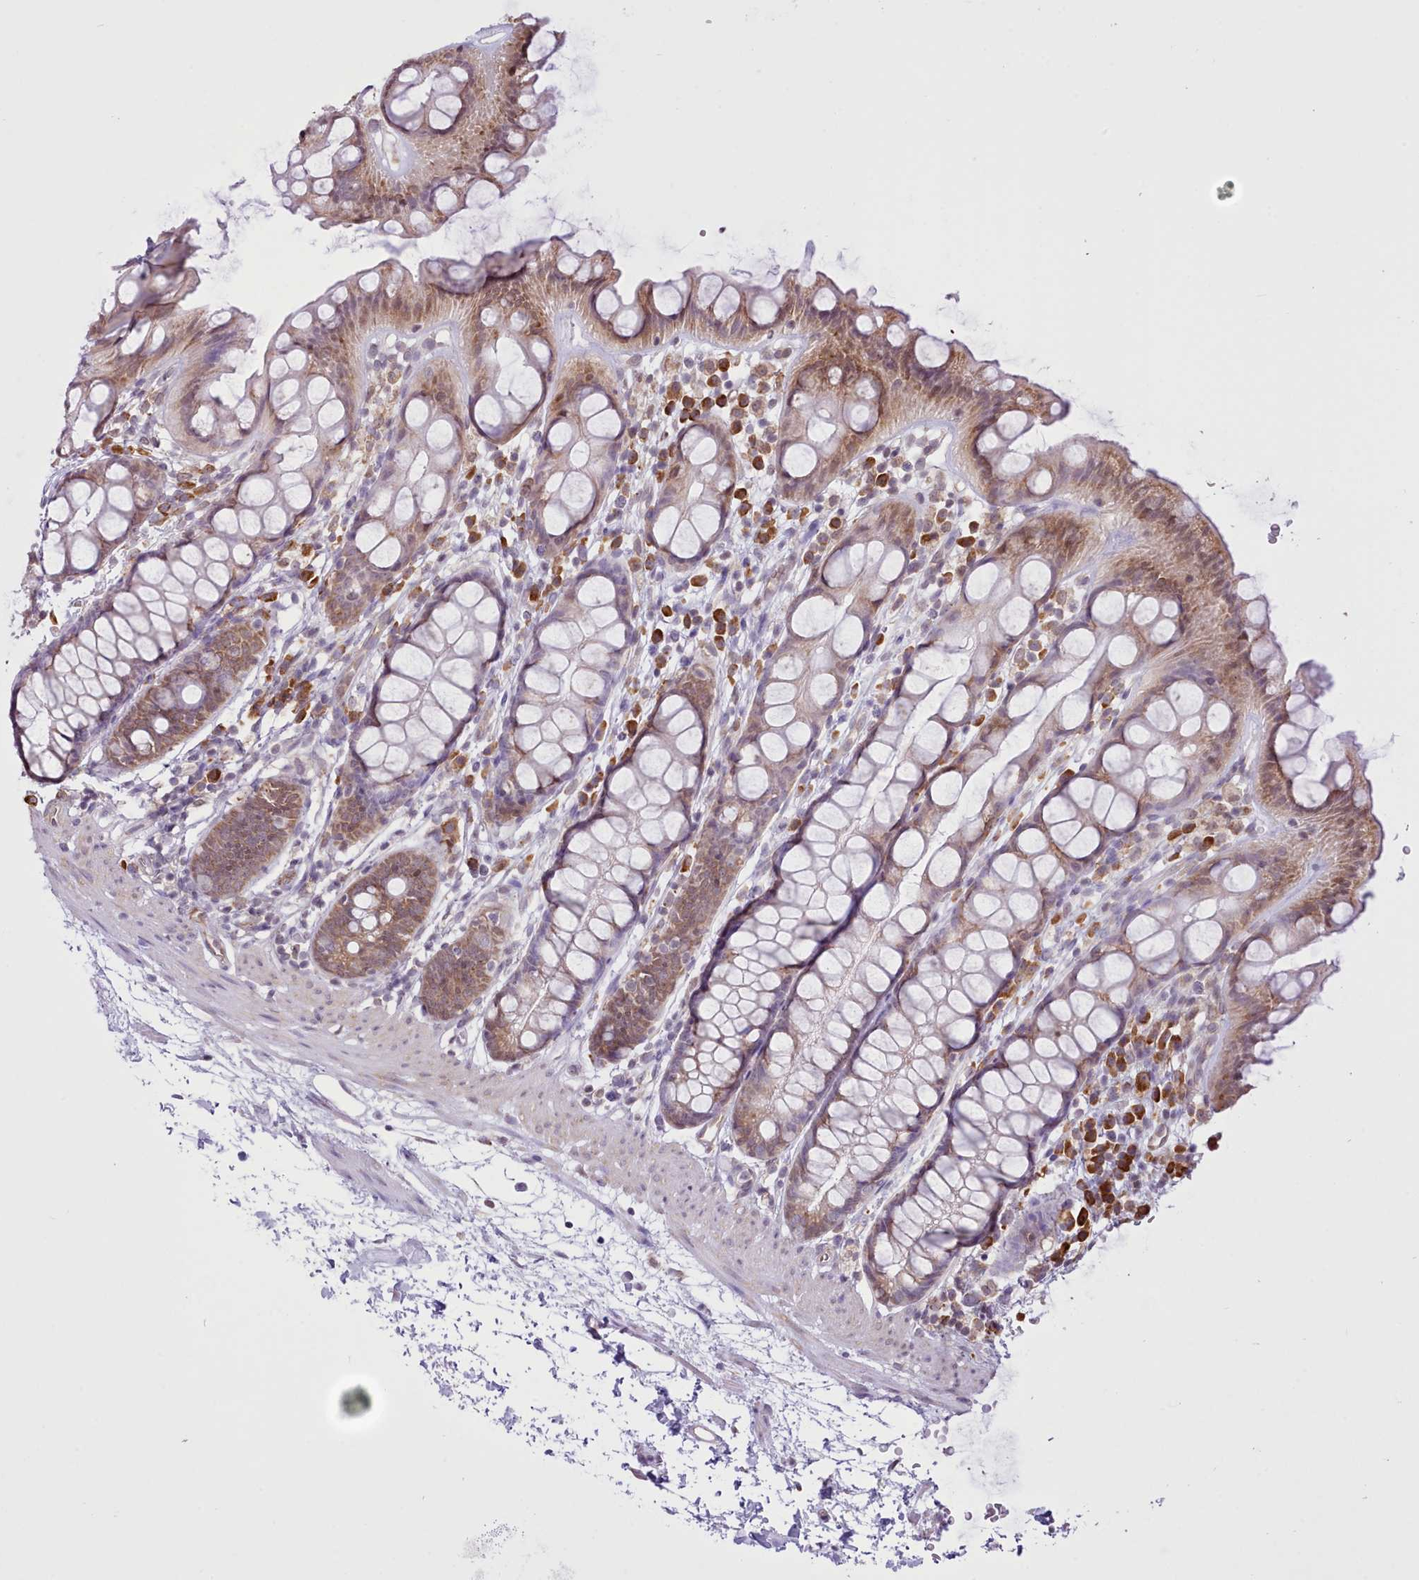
{"staining": {"intensity": "moderate", "quantity": ">75%", "location": "cytoplasmic/membranous"}, "tissue": "rectum", "cell_type": "Glandular cells", "image_type": "normal", "snomed": [{"axis": "morphology", "description": "Normal tissue, NOS"}, {"axis": "topography", "description": "Rectum"}], "caption": "Immunohistochemistry histopathology image of benign human rectum stained for a protein (brown), which shows medium levels of moderate cytoplasmic/membranous positivity in about >75% of glandular cells.", "gene": "SEC61B", "patient": {"sex": "female", "age": 65}}